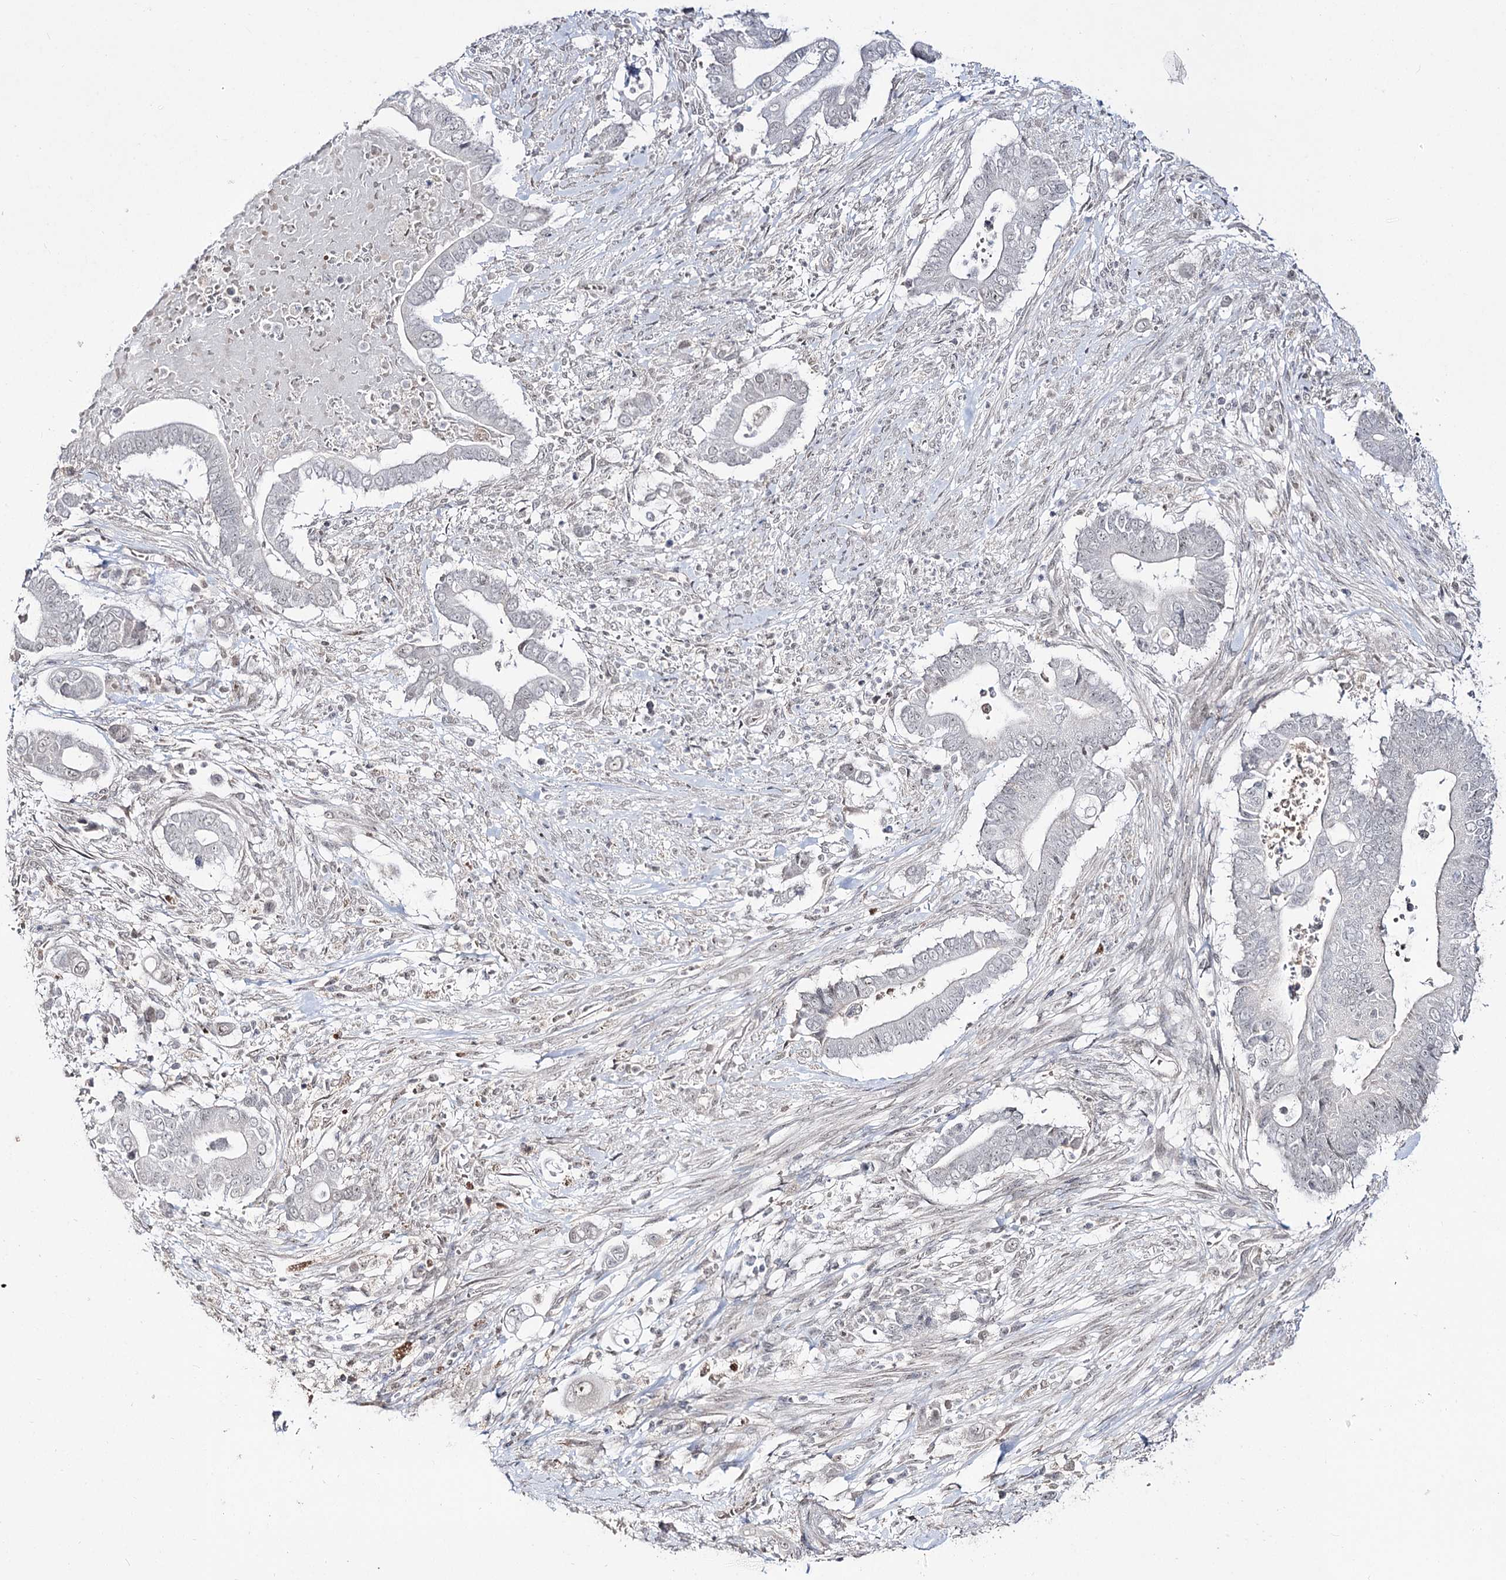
{"staining": {"intensity": "negative", "quantity": "none", "location": "none"}, "tissue": "pancreatic cancer", "cell_type": "Tumor cells", "image_type": "cancer", "snomed": [{"axis": "morphology", "description": "Adenocarcinoma, NOS"}, {"axis": "topography", "description": "Pancreas"}], "caption": "An immunohistochemistry (IHC) histopathology image of pancreatic cancer (adenocarcinoma) is shown. There is no staining in tumor cells of pancreatic cancer (adenocarcinoma). (Immunohistochemistry, brightfield microscopy, high magnification).", "gene": "RRP9", "patient": {"sex": "male", "age": 68}}